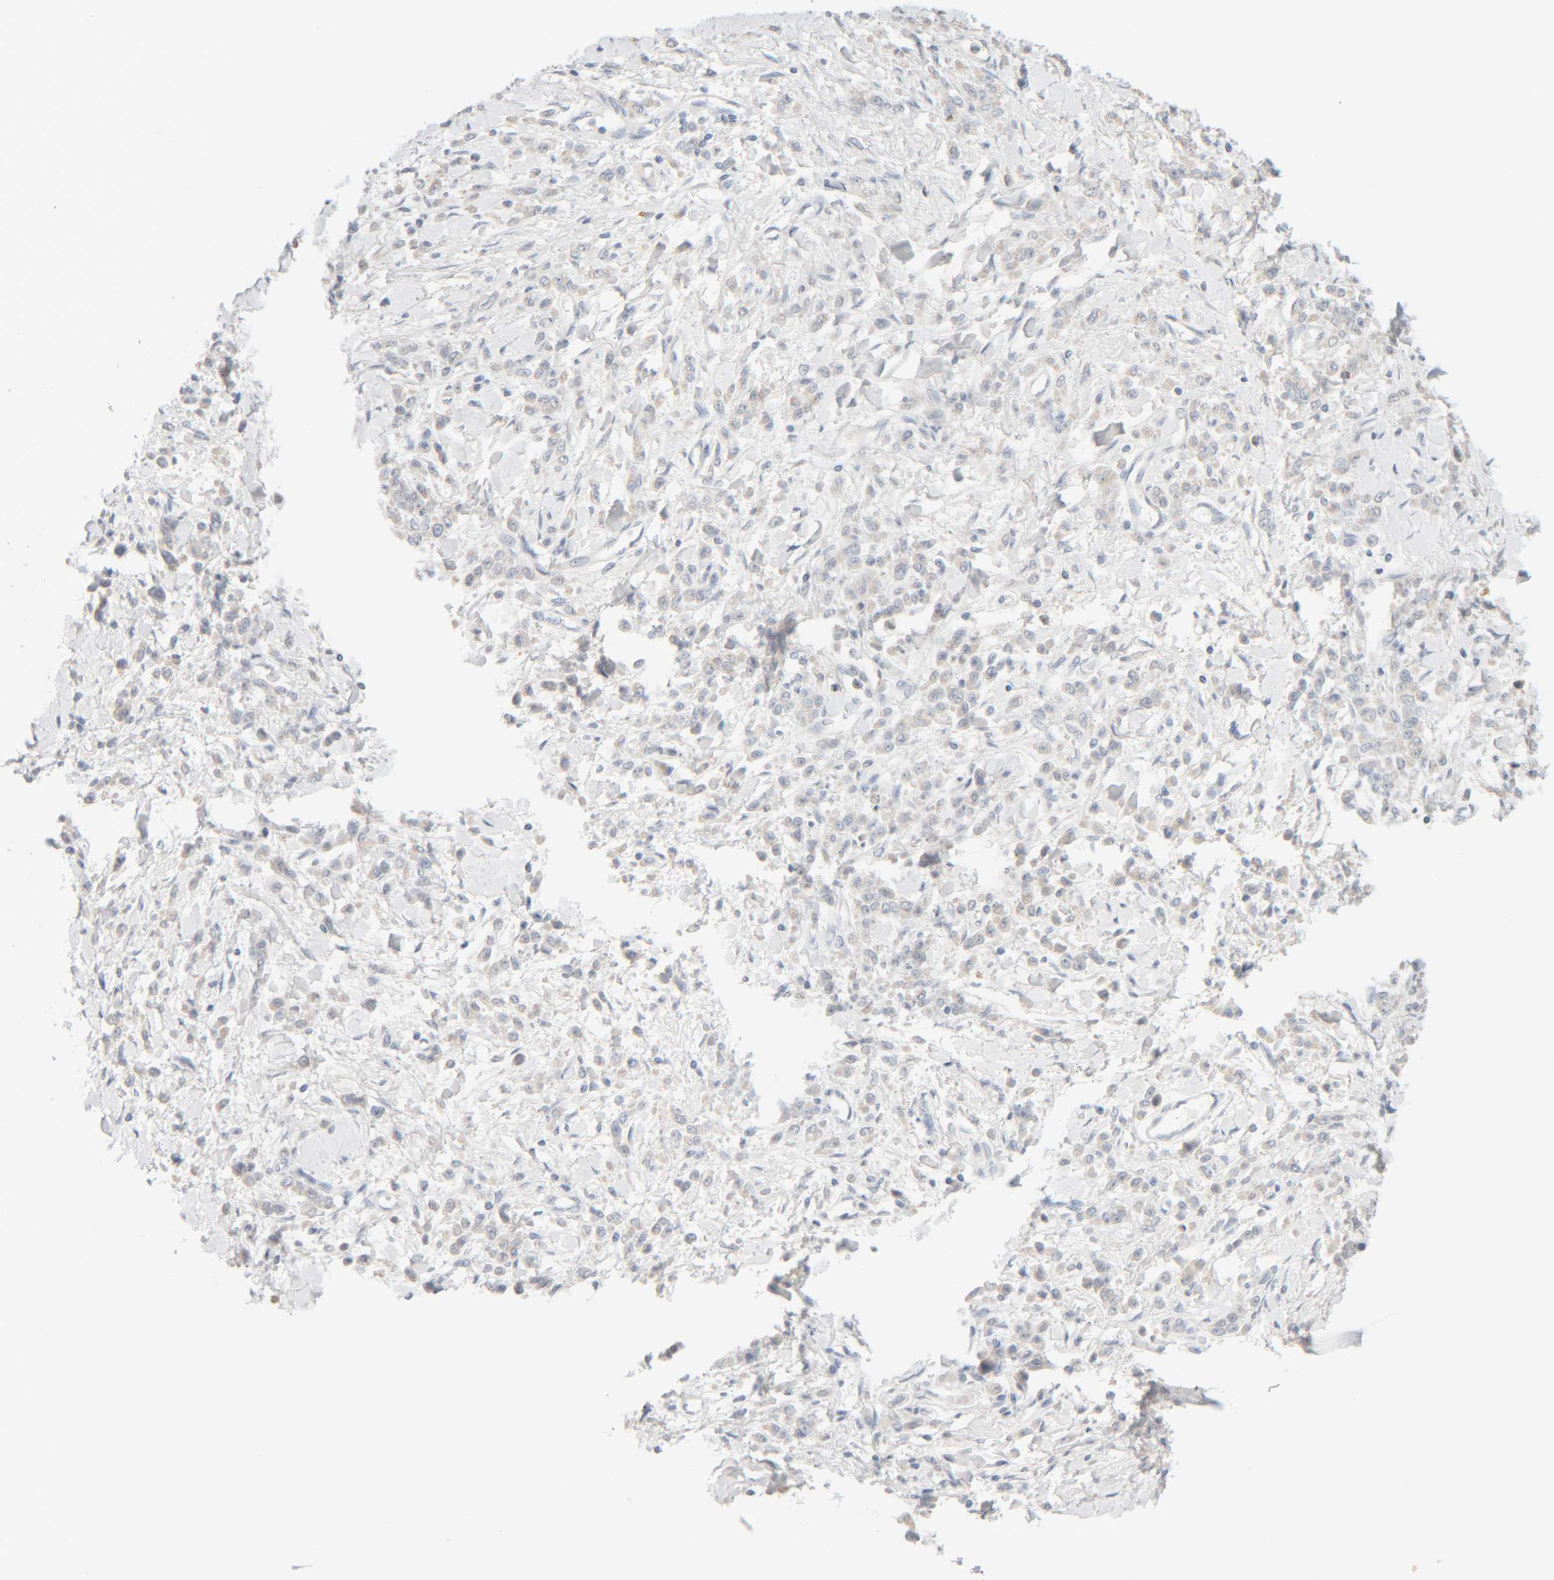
{"staining": {"intensity": "negative", "quantity": "none", "location": "none"}, "tissue": "stomach cancer", "cell_type": "Tumor cells", "image_type": "cancer", "snomed": [{"axis": "morphology", "description": "Normal tissue, NOS"}, {"axis": "morphology", "description": "Adenocarcinoma, NOS"}, {"axis": "topography", "description": "Stomach"}], "caption": "DAB immunohistochemical staining of human stomach adenocarcinoma shows no significant positivity in tumor cells.", "gene": "RIDA", "patient": {"sex": "male", "age": 82}}